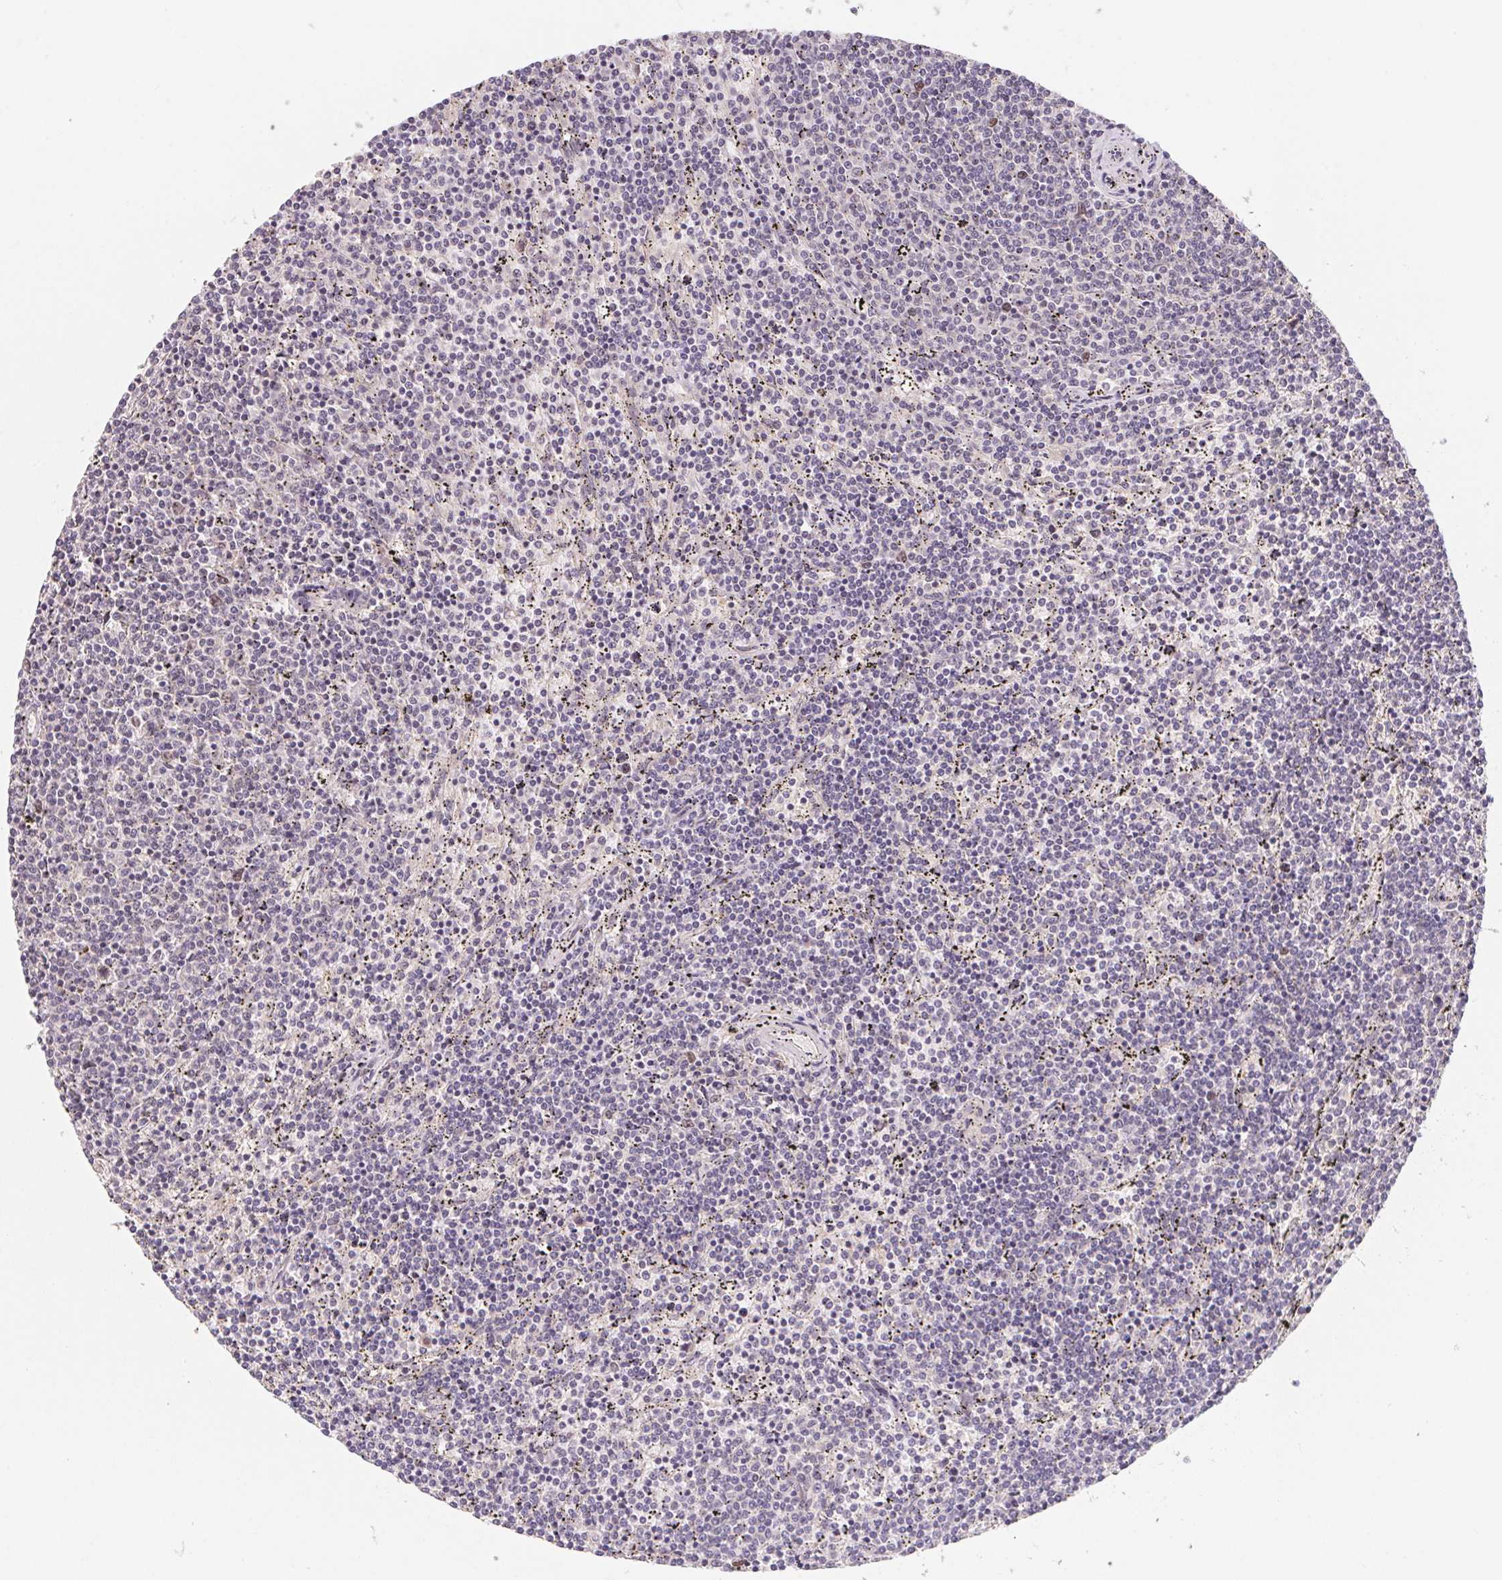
{"staining": {"intensity": "negative", "quantity": "none", "location": "none"}, "tissue": "lymphoma", "cell_type": "Tumor cells", "image_type": "cancer", "snomed": [{"axis": "morphology", "description": "Malignant lymphoma, non-Hodgkin's type, Low grade"}, {"axis": "topography", "description": "Spleen"}], "caption": "Lymphoma was stained to show a protein in brown. There is no significant staining in tumor cells. (Brightfield microscopy of DAB IHC at high magnification).", "gene": "KIFC1", "patient": {"sex": "female", "age": 50}}